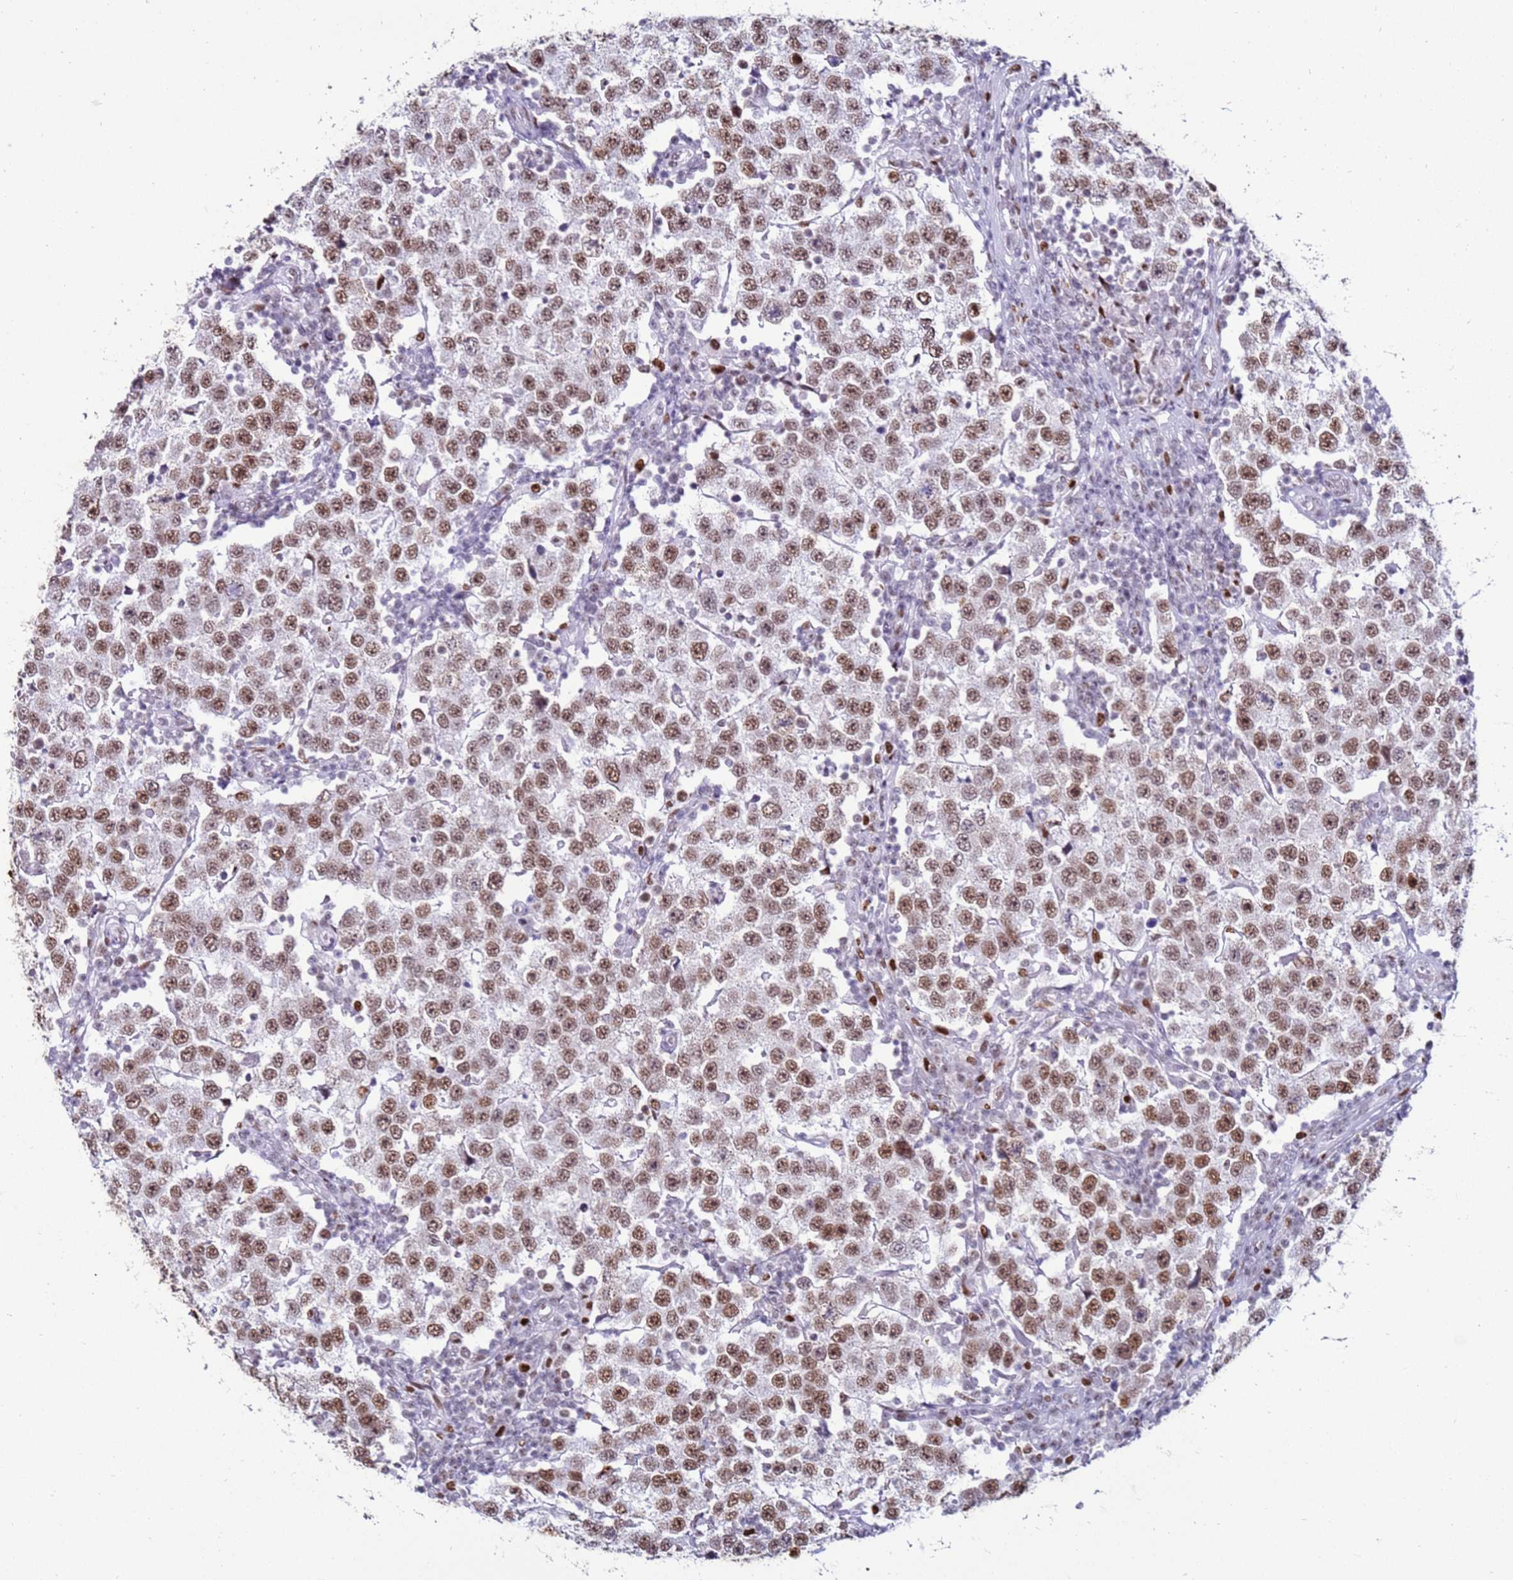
{"staining": {"intensity": "moderate", "quantity": ">75%", "location": "nuclear"}, "tissue": "testis cancer", "cell_type": "Tumor cells", "image_type": "cancer", "snomed": [{"axis": "morphology", "description": "Seminoma, NOS"}, {"axis": "topography", "description": "Testis"}], "caption": "Seminoma (testis) was stained to show a protein in brown. There is medium levels of moderate nuclear staining in about >75% of tumor cells.", "gene": "KPNA4", "patient": {"sex": "male", "age": 34}}